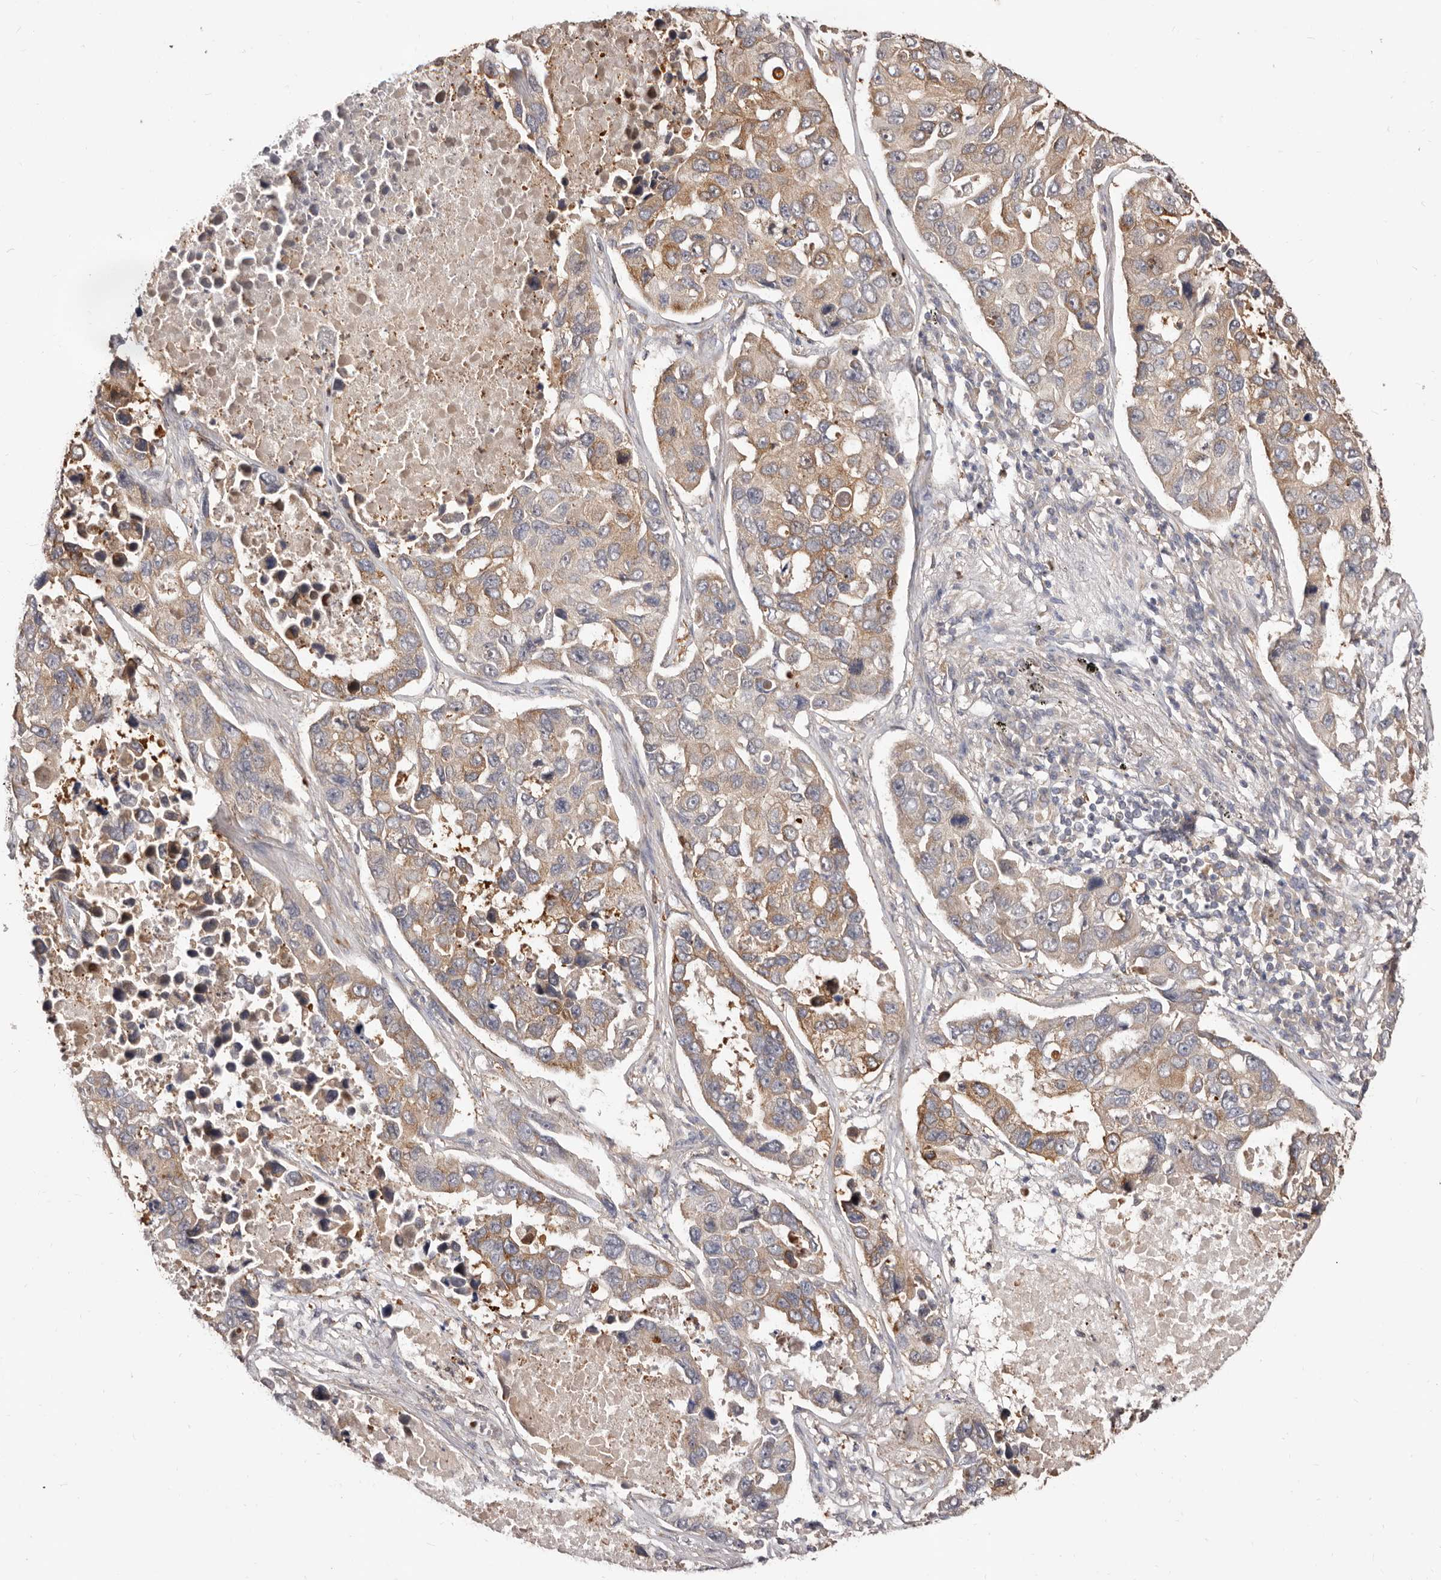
{"staining": {"intensity": "moderate", "quantity": ">75%", "location": "cytoplasmic/membranous"}, "tissue": "lung cancer", "cell_type": "Tumor cells", "image_type": "cancer", "snomed": [{"axis": "morphology", "description": "Adenocarcinoma, NOS"}, {"axis": "topography", "description": "Lung"}], "caption": "Immunohistochemistry (IHC) image of lung adenocarcinoma stained for a protein (brown), which demonstrates medium levels of moderate cytoplasmic/membranous staining in approximately >75% of tumor cells.", "gene": "TC2N", "patient": {"sex": "male", "age": 64}}